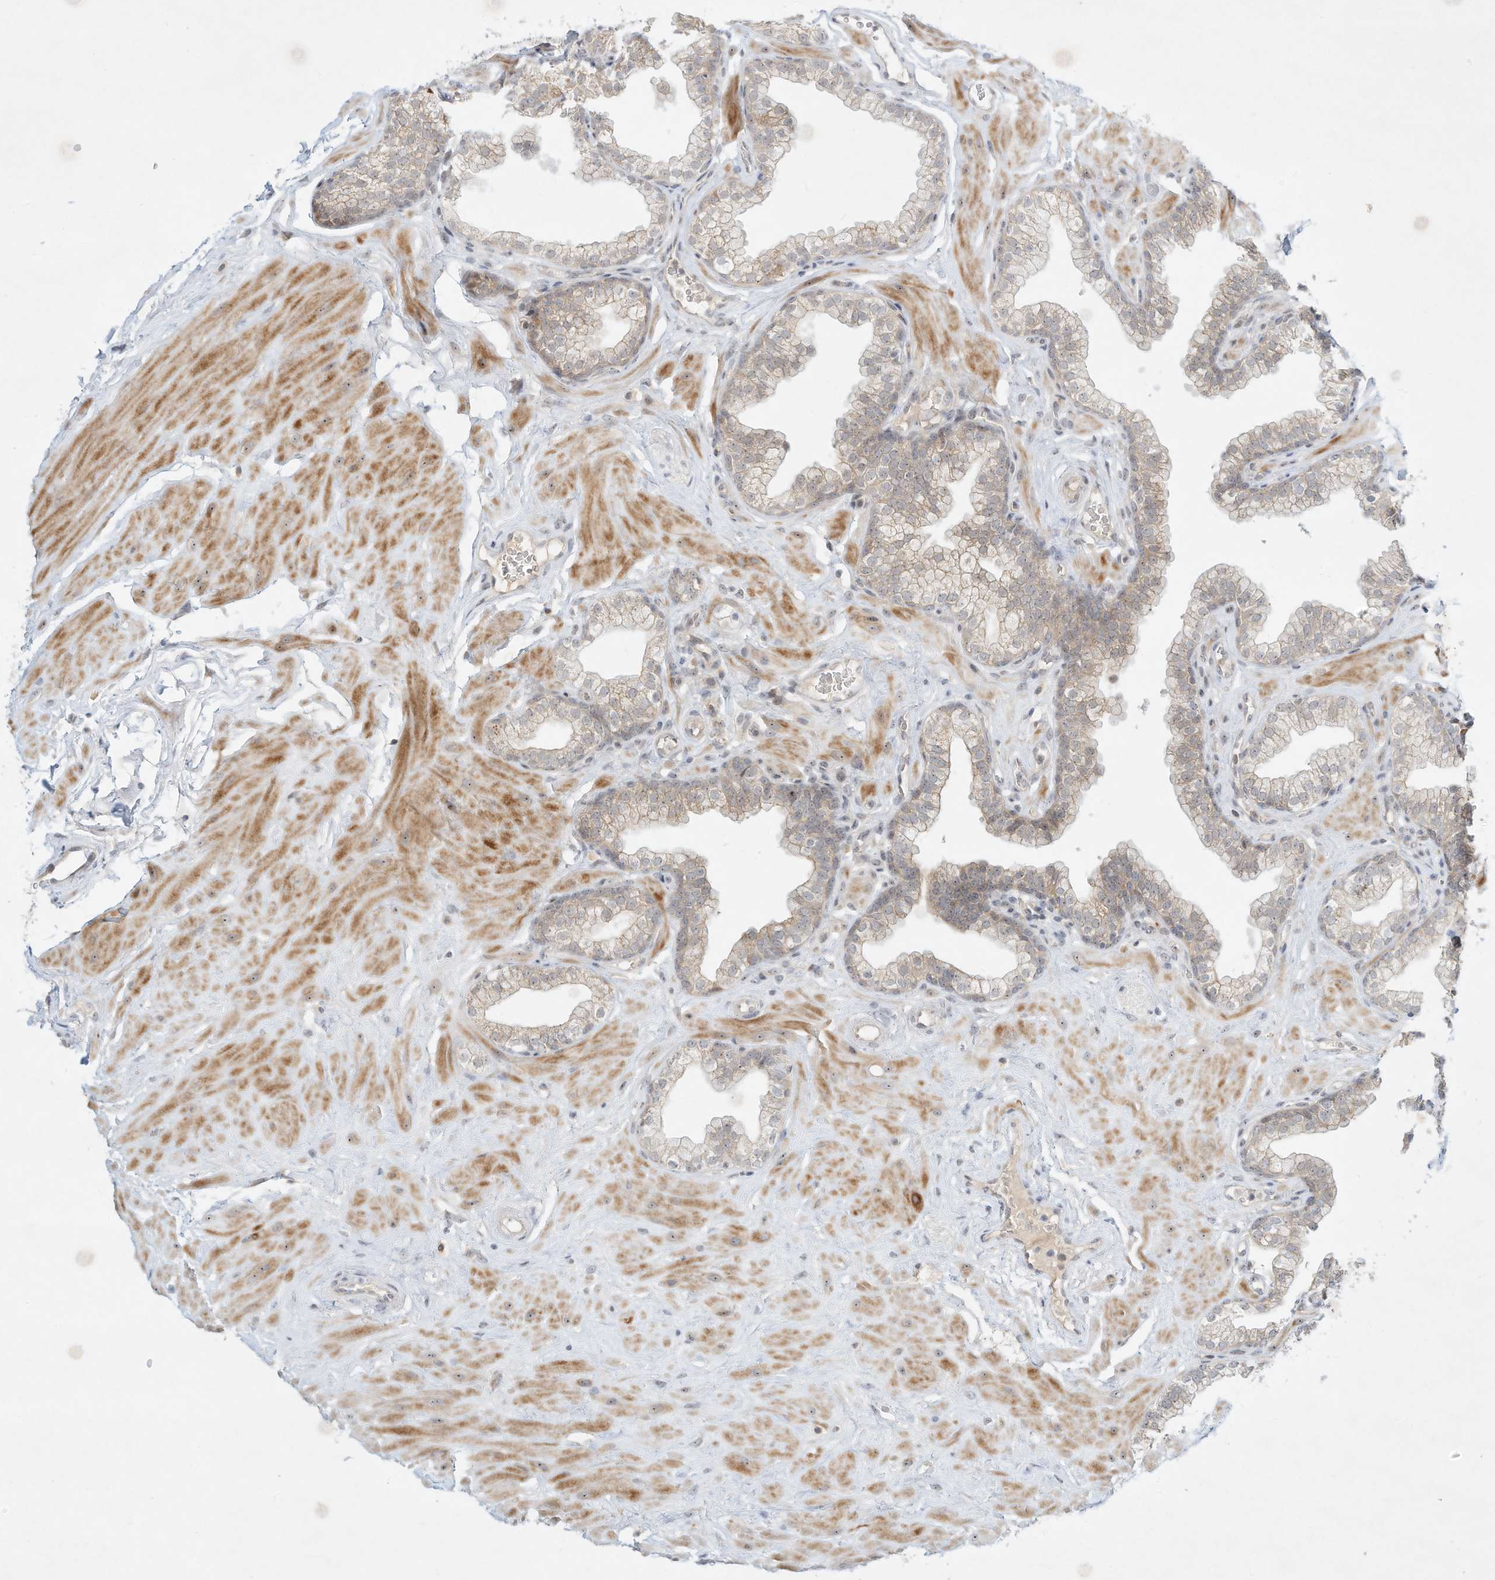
{"staining": {"intensity": "weak", "quantity": "<25%", "location": "cytoplasmic/membranous"}, "tissue": "prostate", "cell_type": "Glandular cells", "image_type": "normal", "snomed": [{"axis": "morphology", "description": "Normal tissue, NOS"}, {"axis": "morphology", "description": "Urothelial carcinoma, Low grade"}, {"axis": "topography", "description": "Urinary bladder"}, {"axis": "topography", "description": "Prostate"}], "caption": "The IHC photomicrograph has no significant staining in glandular cells of prostate. (DAB (3,3'-diaminobenzidine) immunohistochemistry (IHC) with hematoxylin counter stain).", "gene": "PAK6", "patient": {"sex": "male", "age": 60}}